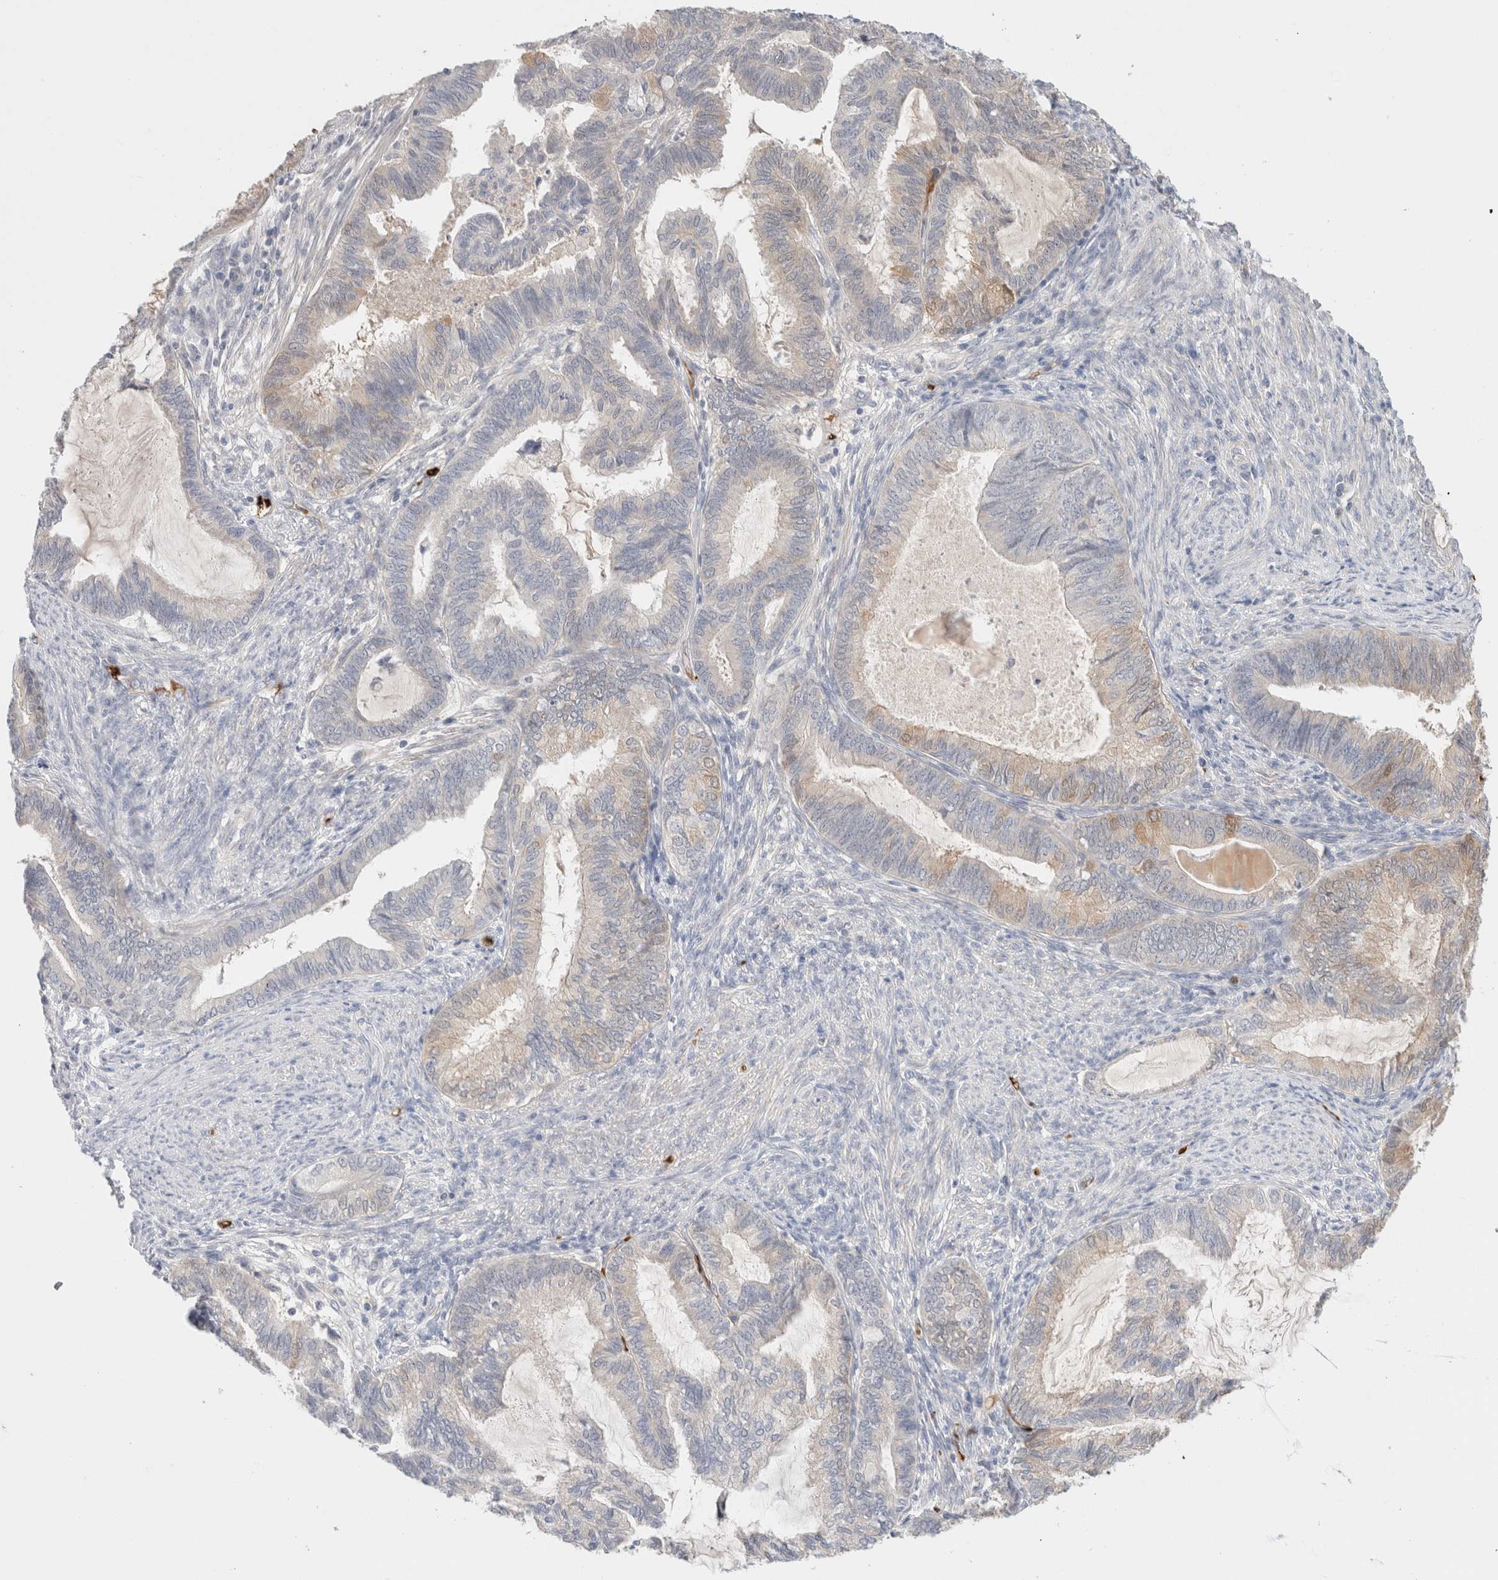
{"staining": {"intensity": "weak", "quantity": "<25%", "location": "cytoplasmic/membranous"}, "tissue": "endometrial cancer", "cell_type": "Tumor cells", "image_type": "cancer", "snomed": [{"axis": "morphology", "description": "Adenocarcinoma, NOS"}, {"axis": "topography", "description": "Endometrium"}], "caption": "The immunohistochemistry (IHC) histopathology image has no significant positivity in tumor cells of adenocarcinoma (endometrial) tissue.", "gene": "MST1", "patient": {"sex": "female", "age": 86}}